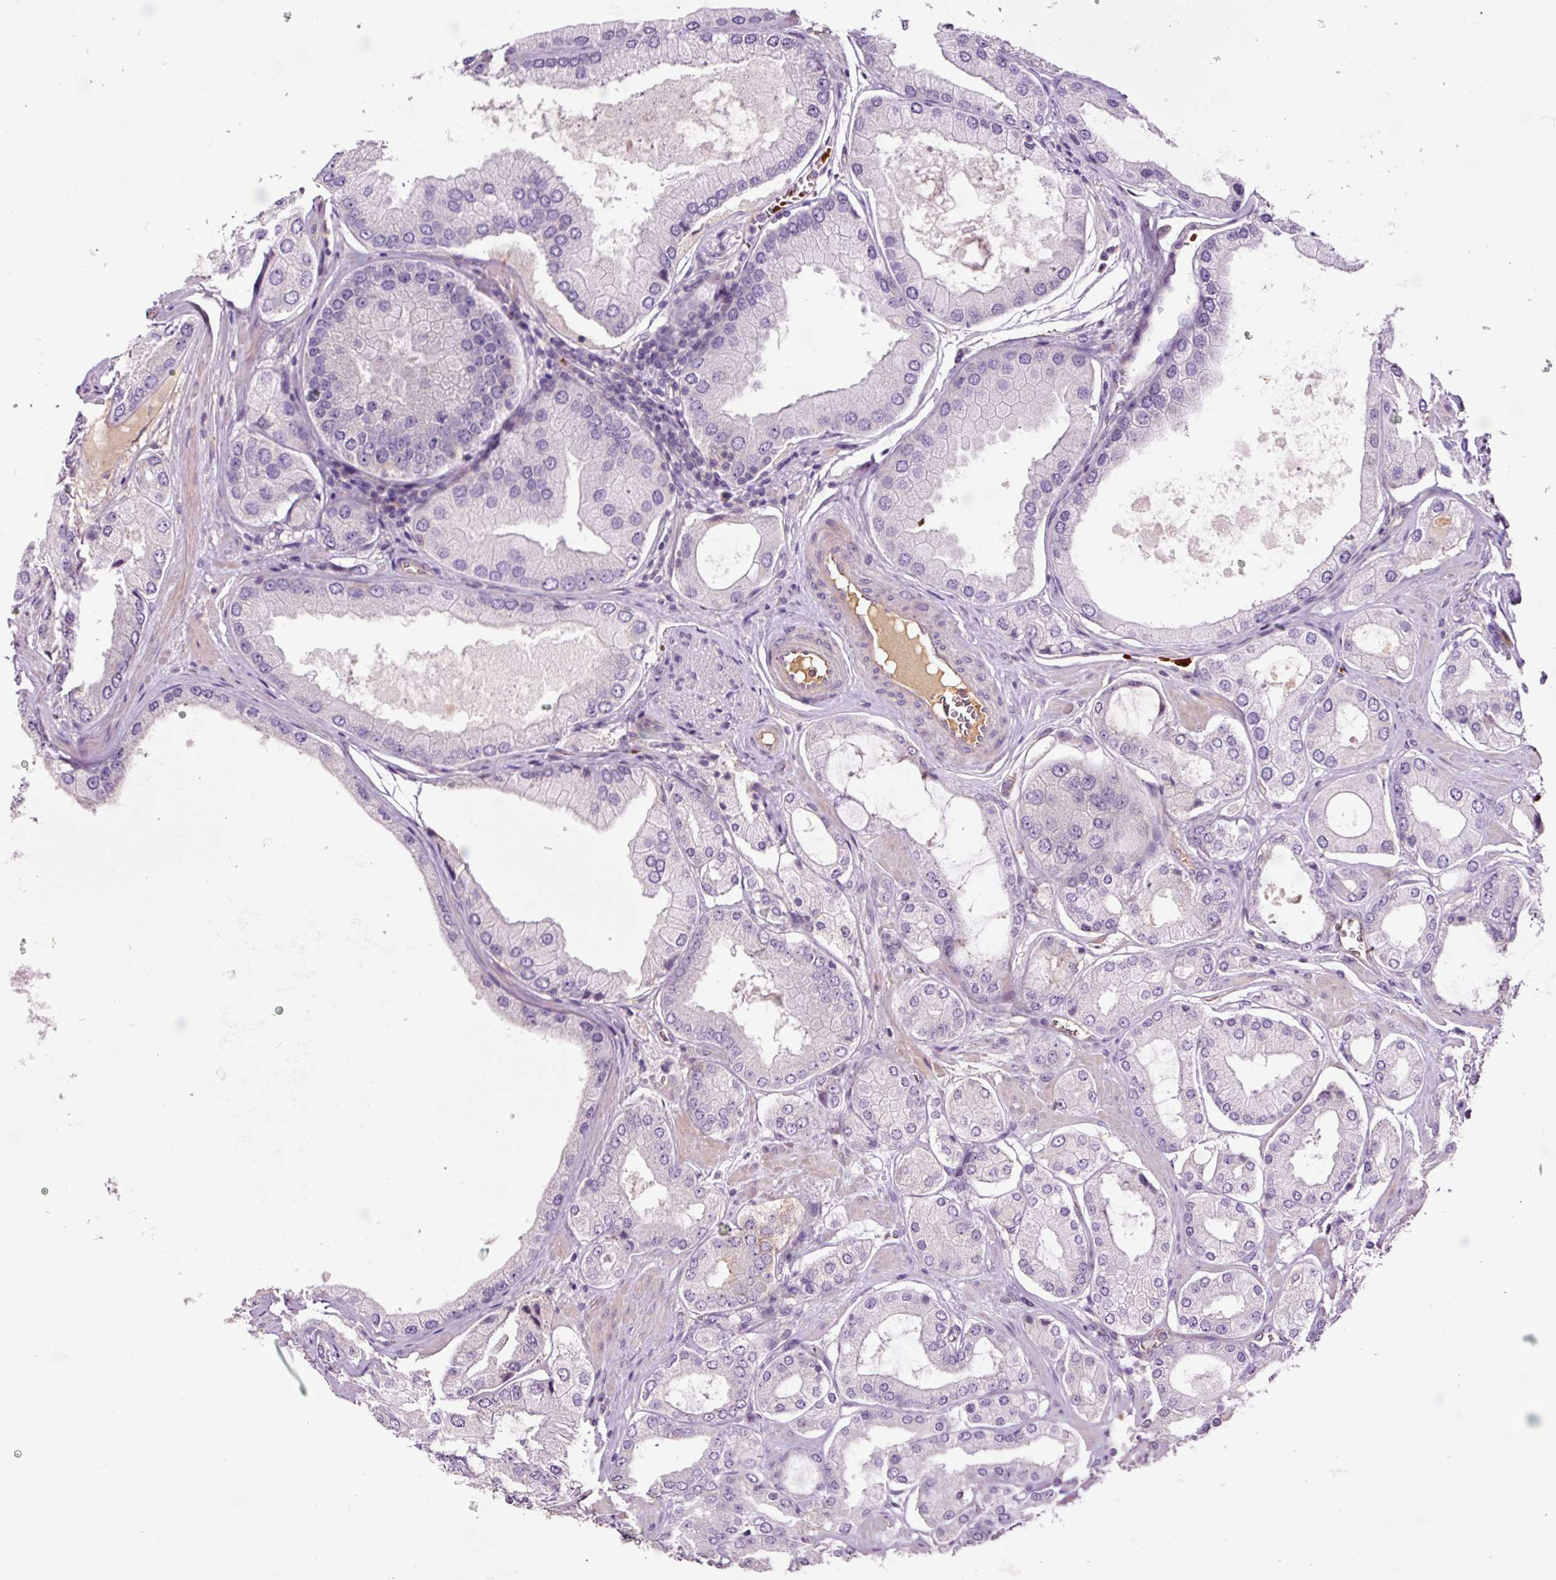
{"staining": {"intensity": "negative", "quantity": "none", "location": "none"}, "tissue": "prostate cancer", "cell_type": "Tumor cells", "image_type": "cancer", "snomed": [{"axis": "morphology", "description": "Adenocarcinoma, Low grade"}, {"axis": "topography", "description": "Prostate"}], "caption": "Prostate adenocarcinoma (low-grade) stained for a protein using immunohistochemistry displays no staining tumor cells.", "gene": "TMEM235", "patient": {"sex": "male", "age": 42}}